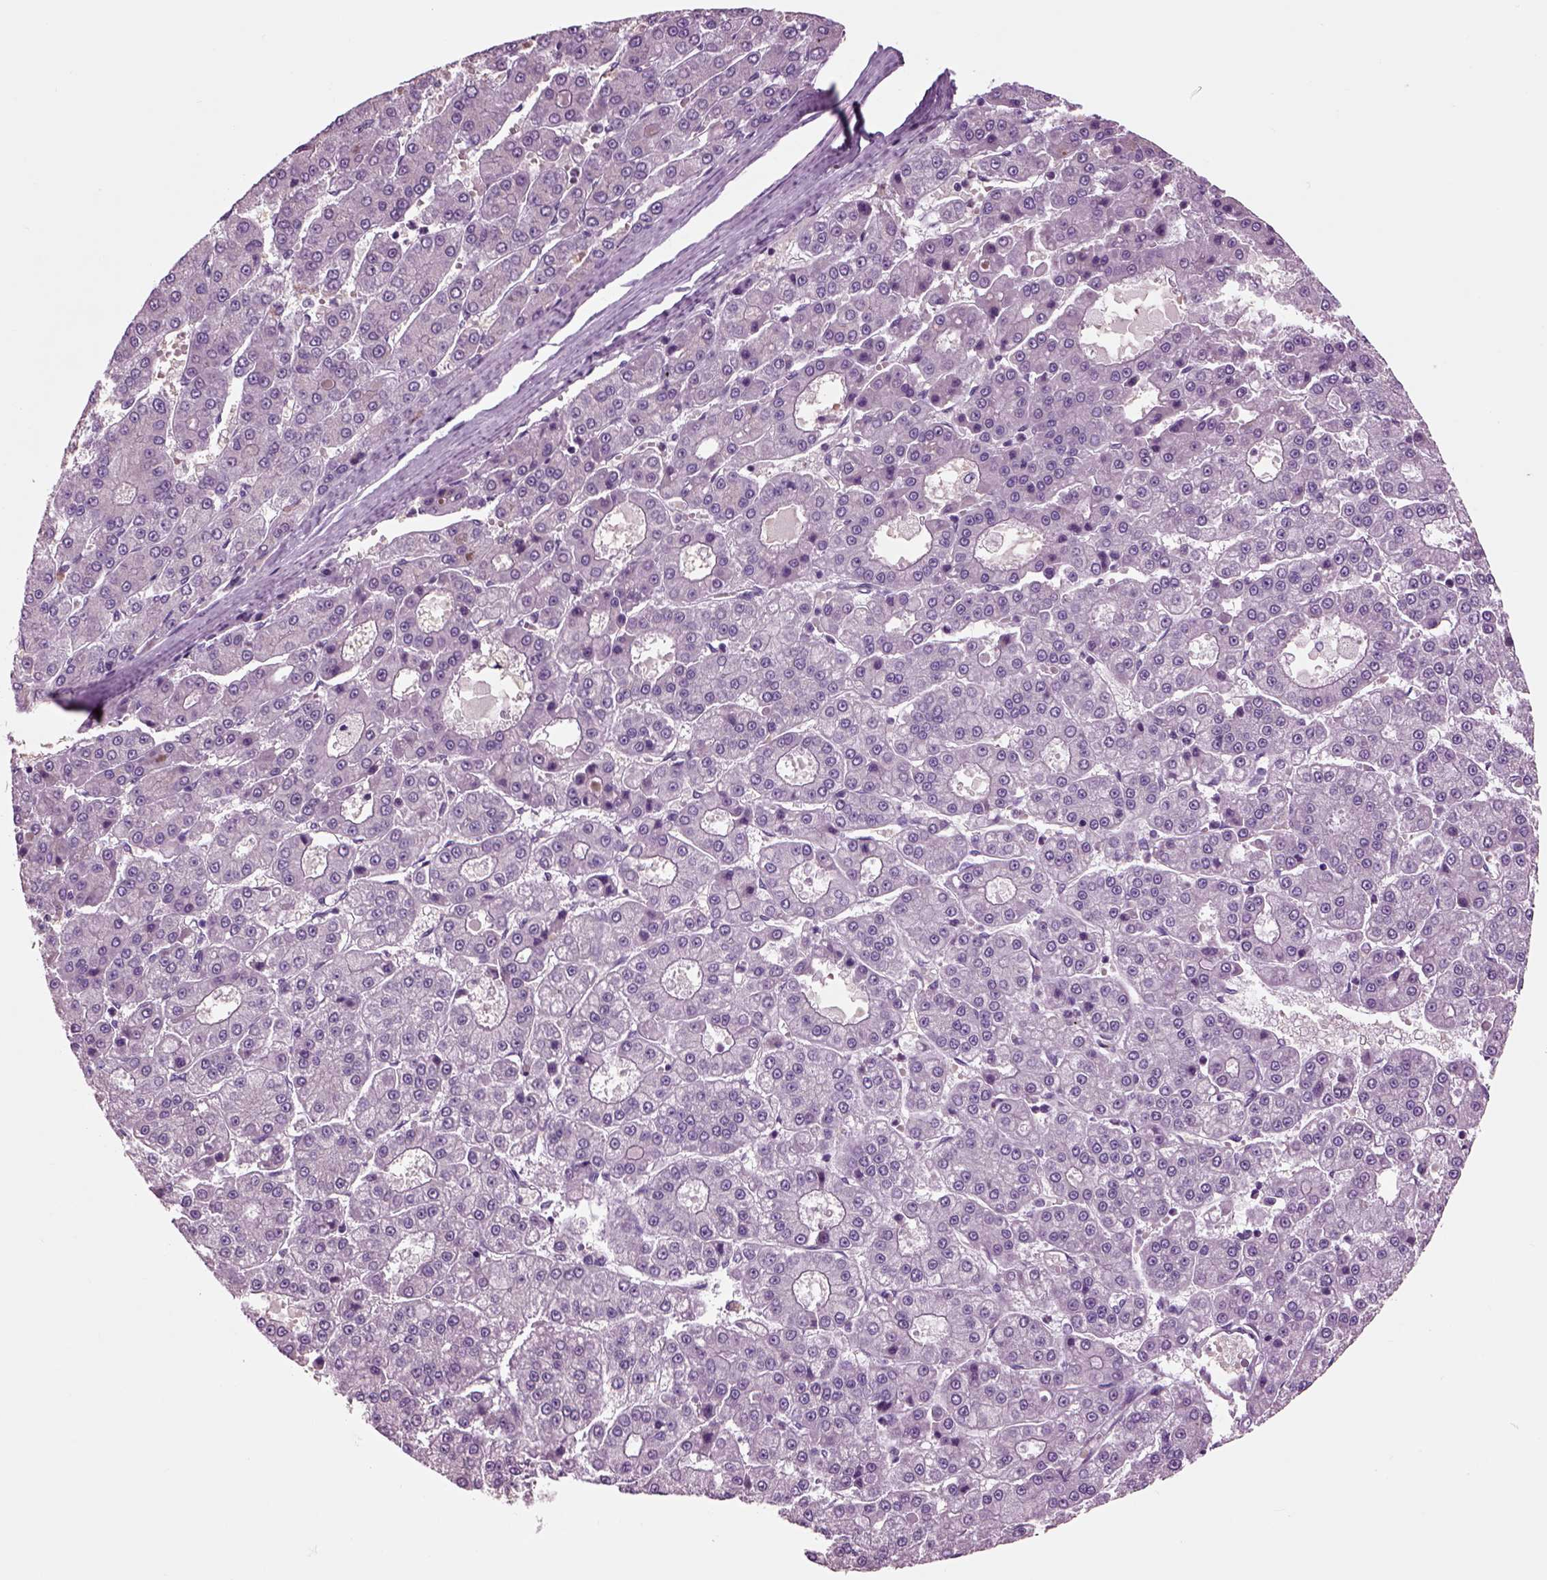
{"staining": {"intensity": "negative", "quantity": "none", "location": "none"}, "tissue": "liver cancer", "cell_type": "Tumor cells", "image_type": "cancer", "snomed": [{"axis": "morphology", "description": "Carcinoma, Hepatocellular, NOS"}, {"axis": "topography", "description": "Liver"}], "caption": "DAB (3,3'-diaminobenzidine) immunohistochemical staining of human liver cancer shows no significant expression in tumor cells.", "gene": "CHGB", "patient": {"sex": "male", "age": 70}}